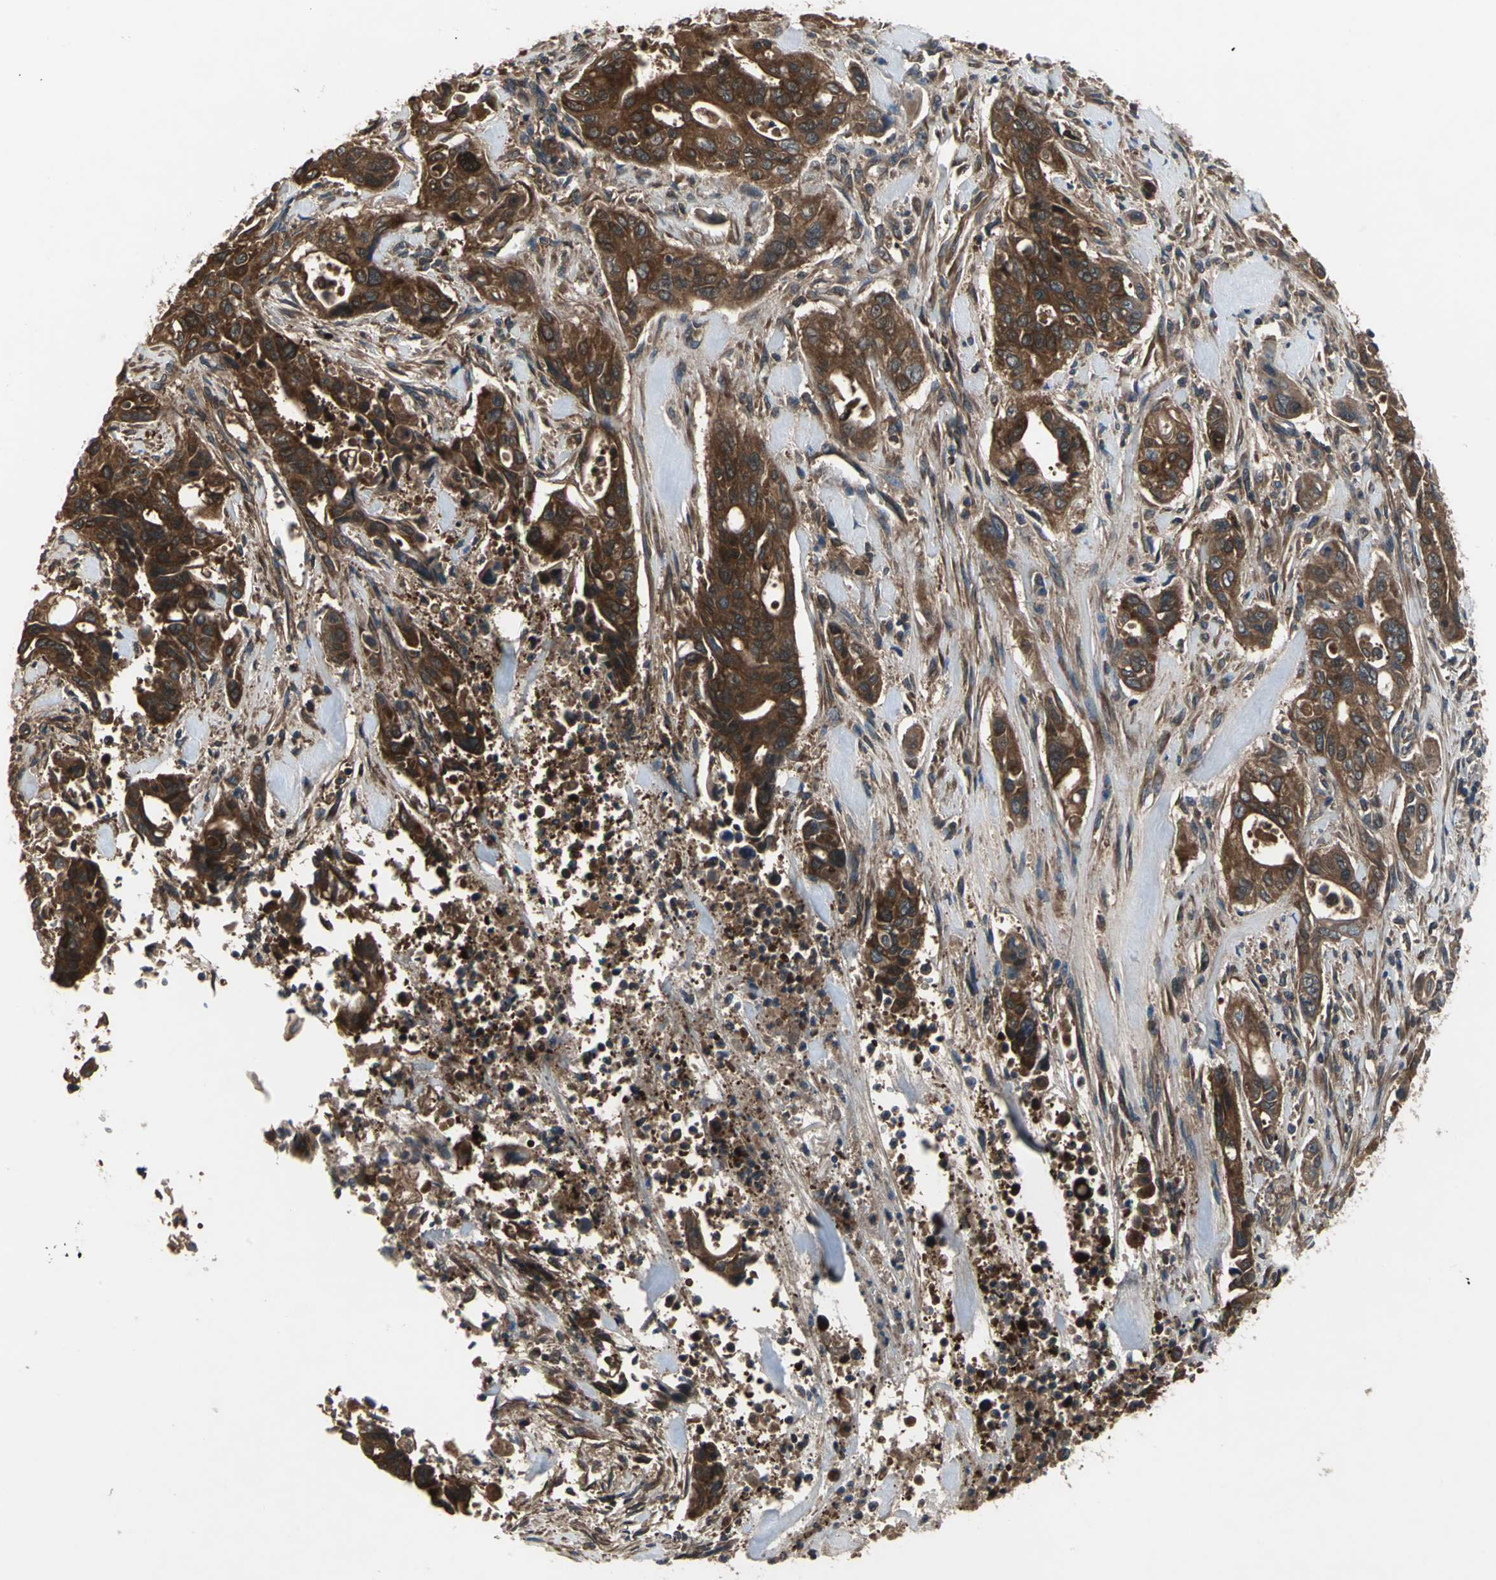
{"staining": {"intensity": "strong", "quantity": ">75%", "location": "cytoplasmic/membranous"}, "tissue": "pancreatic cancer", "cell_type": "Tumor cells", "image_type": "cancer", "snomed": [{"axis": "morphology", "description": "Adenocarcinoma, NOS"}, {"axis": "topography", "description": "Pancreas"}], "caption": "Strong cytoplasmic/membranous staining is present in about >75% of tumor cells in pancreatic cancer.", "gene": "CAPN1", "patient": {"sex": "male", "age": 77}}